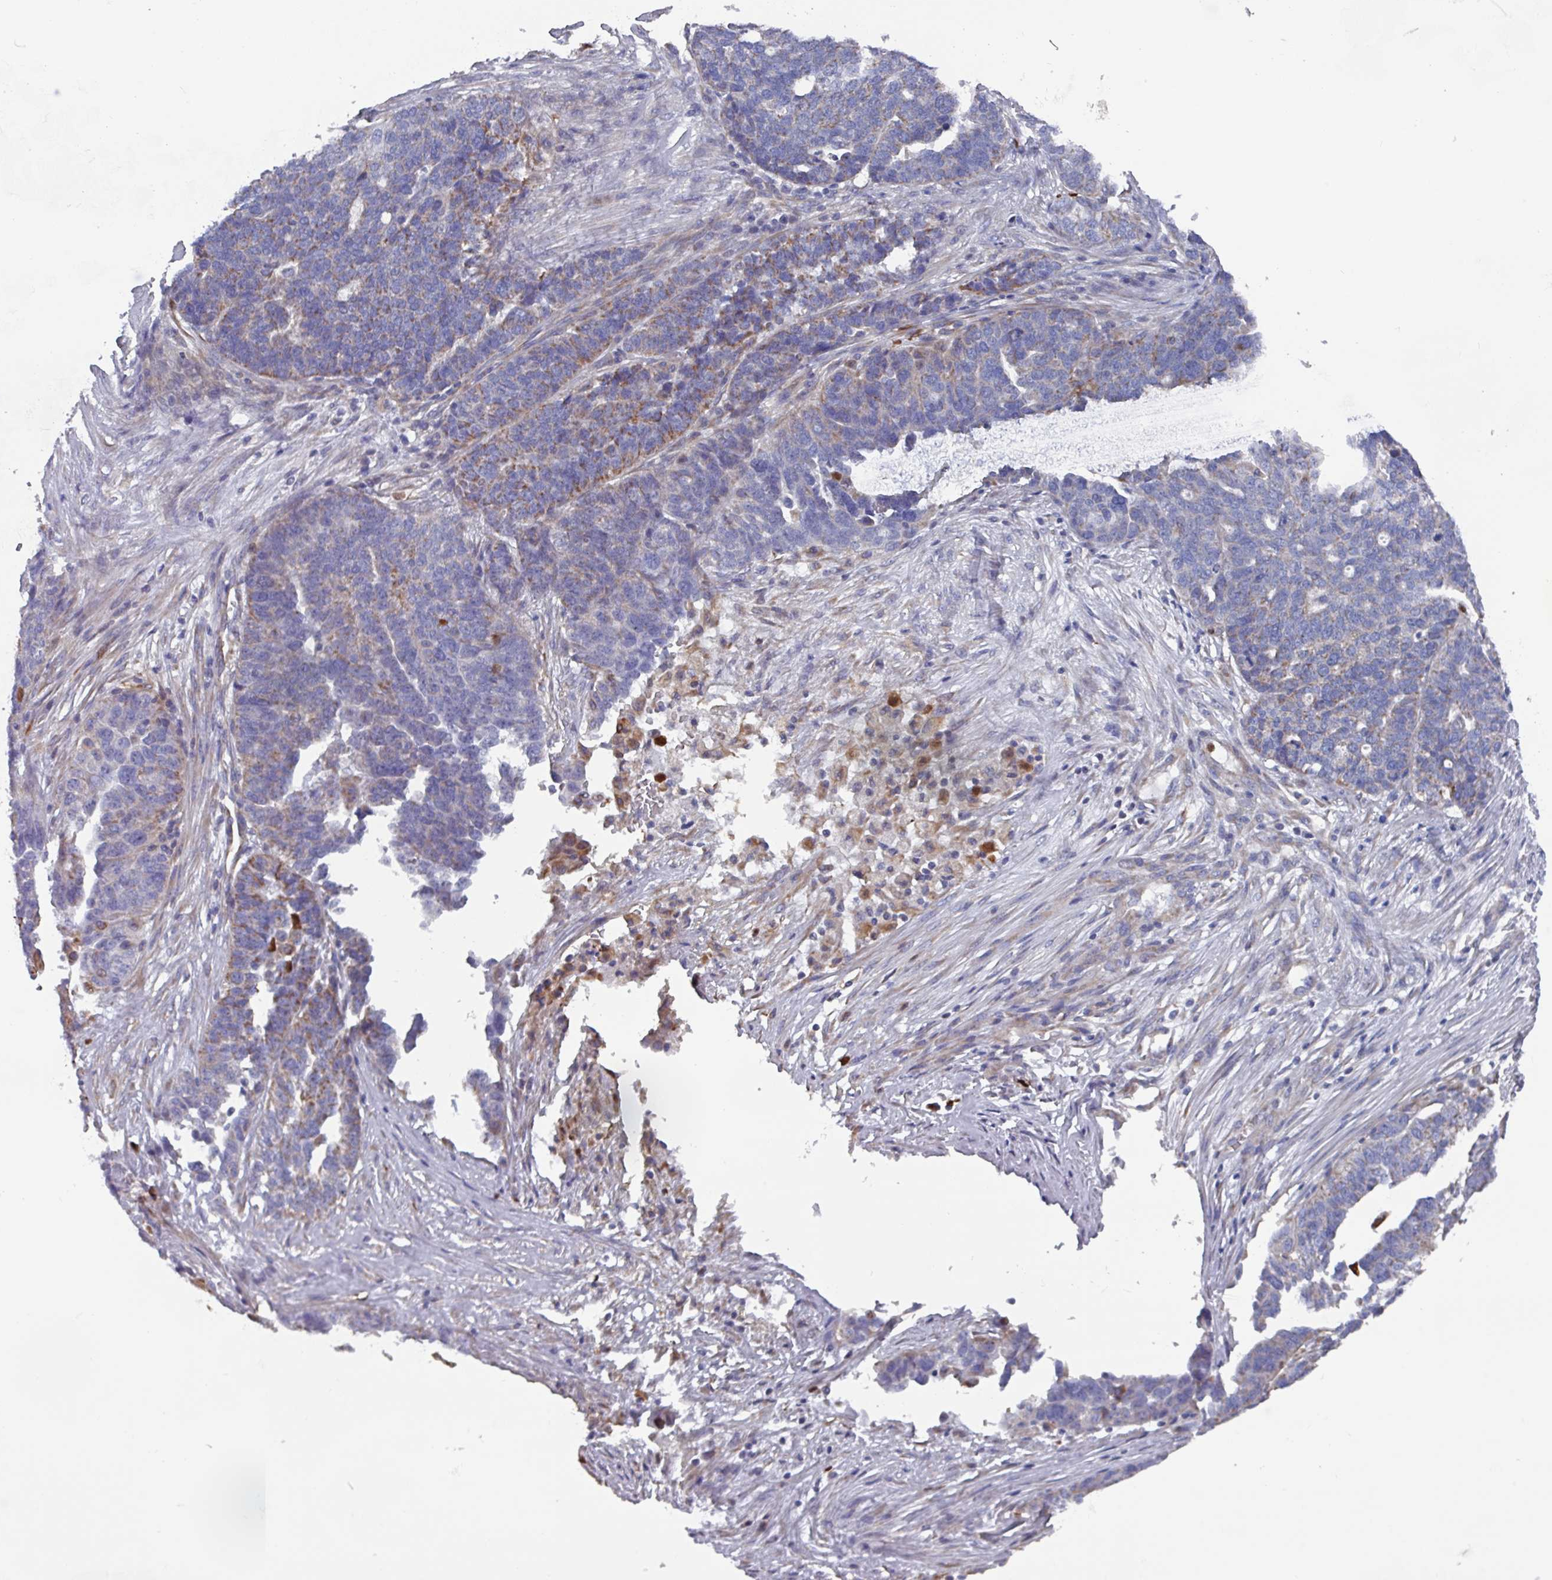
{"staining": {"intensity": "weak", "quantity": "25%-75%", "location": "cytoplasmic/membranous"}, "tissue": "ovarian cancer", "cell_type": "Tumor cells", "image_type": "cancer", "snomed": [{"axis": "morphology", "description": "Cystadenocarcinoma, serous, NOS"}, {"axis": "topography", "description": "Ovary"}], "caption": "Ovarian cancer (serous cystadenocarcinoma) stained for a protein (brown) shows weak cytoplasmic/membranous positive positivity in approximately 25%-75% of tumor cells.", "gene": "UQCC2", "patient": {"sex": "female", "age": 59}}